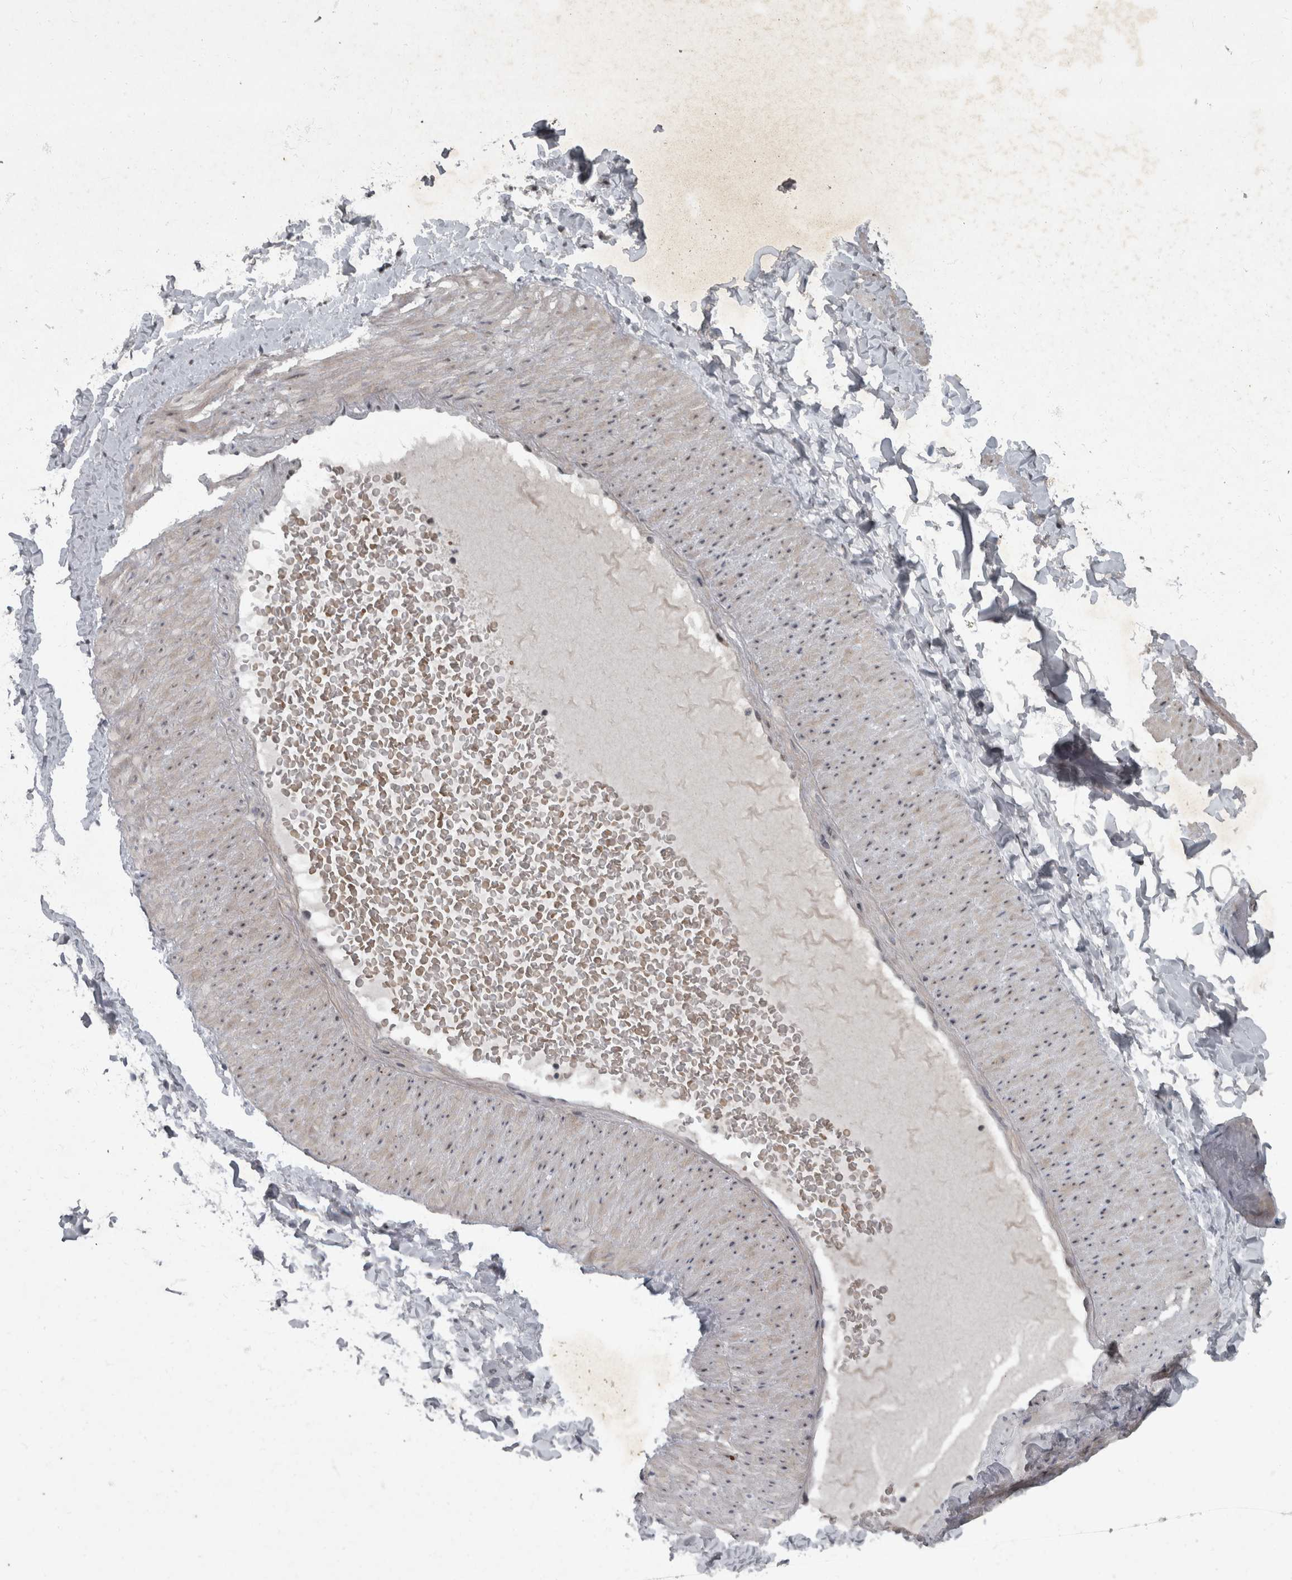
{"staining": {"intensity": "moderate", "quantity": "25%-75%", "location": "nuclear"}, "tissue": "adipose tissue", "cell_type": "Adipocytes", "image_type": "normal", "snomed": [{"axis": "morphology", "description": "Normal tissue, NOS"}, {"axis": "topography", "description": "Adipose tissue"}, {"axis": "topography", "description": "Vascular tissue"}, {"axis": "topography", "description": "Peripheral nerve tissue"}], "caption": "This is a photomicrograph of immunohistochemistry (IHC) staining of benign adipose tissue, which shows moderate expression in the nuclear of adipocytes.", "gene": "WDR33", "patient": {"sex": "male", "age": 25}}